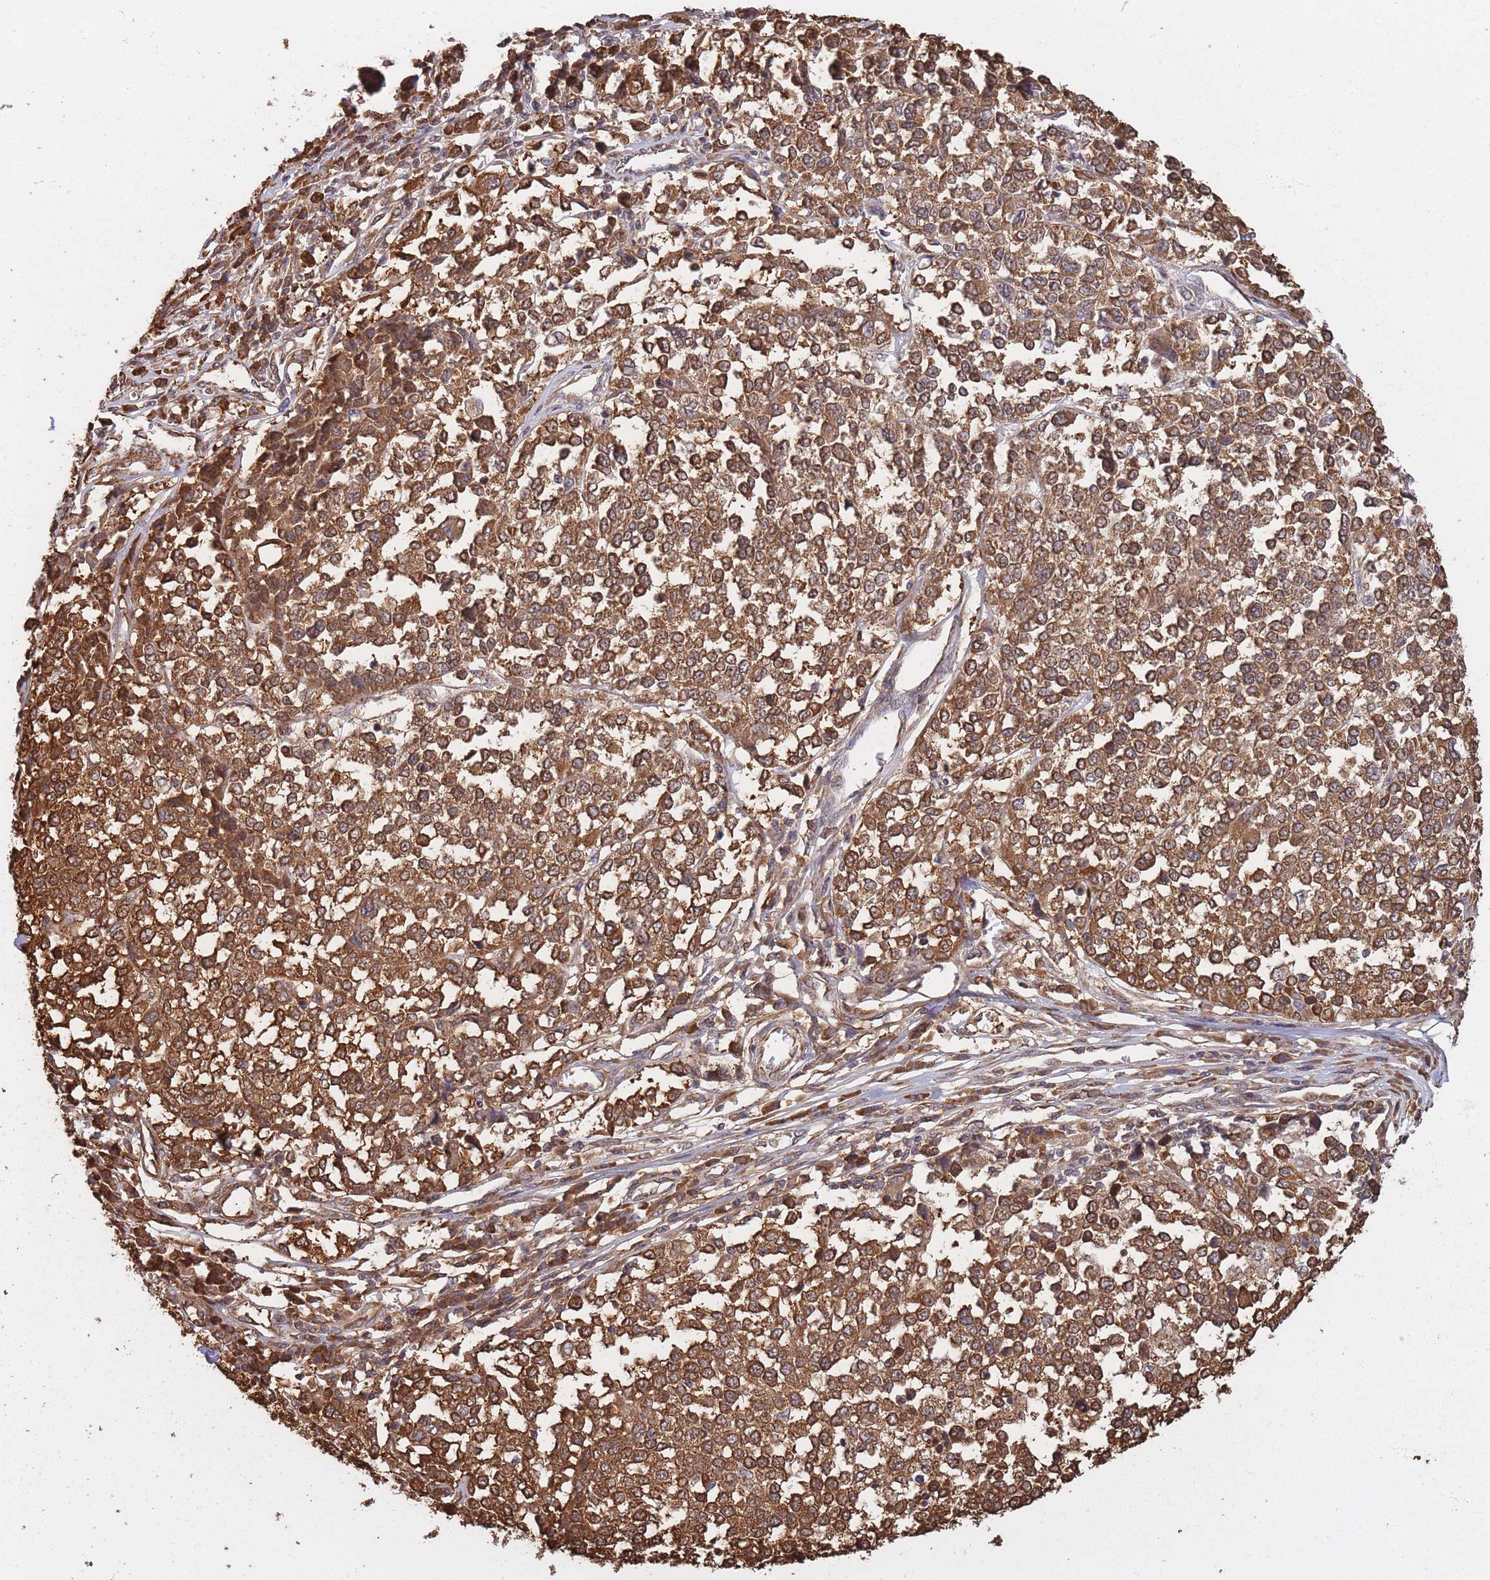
{"staining": {"intensity": "moderate", "quantity": ">75%", "location": "cytoplasmic/membranous"}, "tissue": "melanoma", "cell_type": "Tumor cells", "image_type": "cancer", "snomed": [{"axis": "morphology", "description": "Malignant melanoma, Metastatic site"}, {"axis": "topography", "description": "Lymph node"}], "caption": "An image of human malignant melanoma (metastatic site) stained for a protein demonstrates moderate cytoplasmic/membranous brown staining in tumor cells. (DAB IHC, brown staining for protein, blue staining for nuclei).", "gene": "ARL13B", "patient": {"sex": "male", "age": 44}}